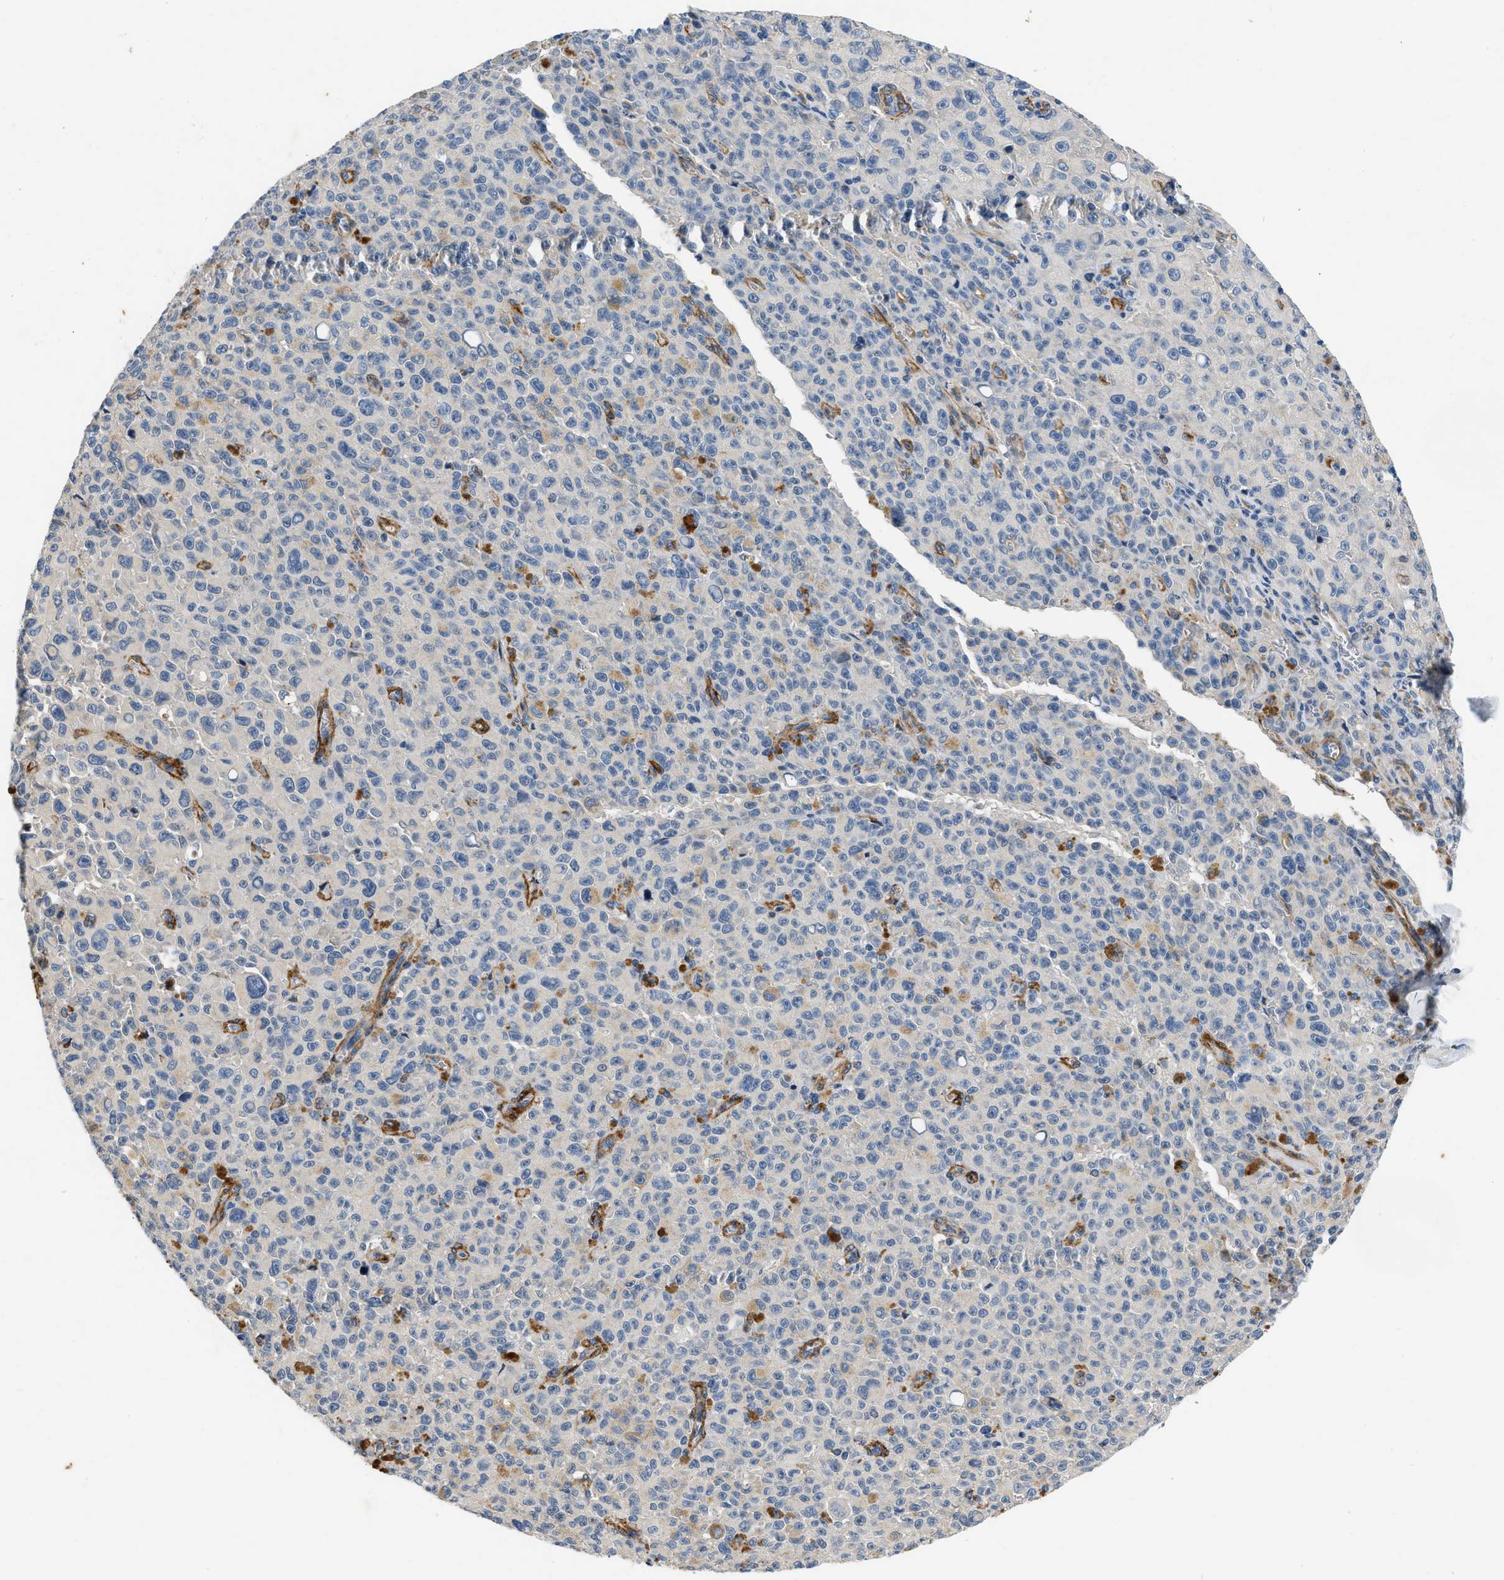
{"staining": {"intensity": "negative", "quantity": "none", "location": "none"}, "tissue": "melanoma", "cell_type": "Tumor cells", "image_type": "cancer", "snomed": [{"axis": "morphology", "description": "Malignant melanoma, NOS"}, {"axis": "topography", "description": "Skin"}], "caption": "Tumor cells show no significant protein staining in melanoma.", "gene": "PDGFRA", "patient": {"sex": "female", "age": 82}}